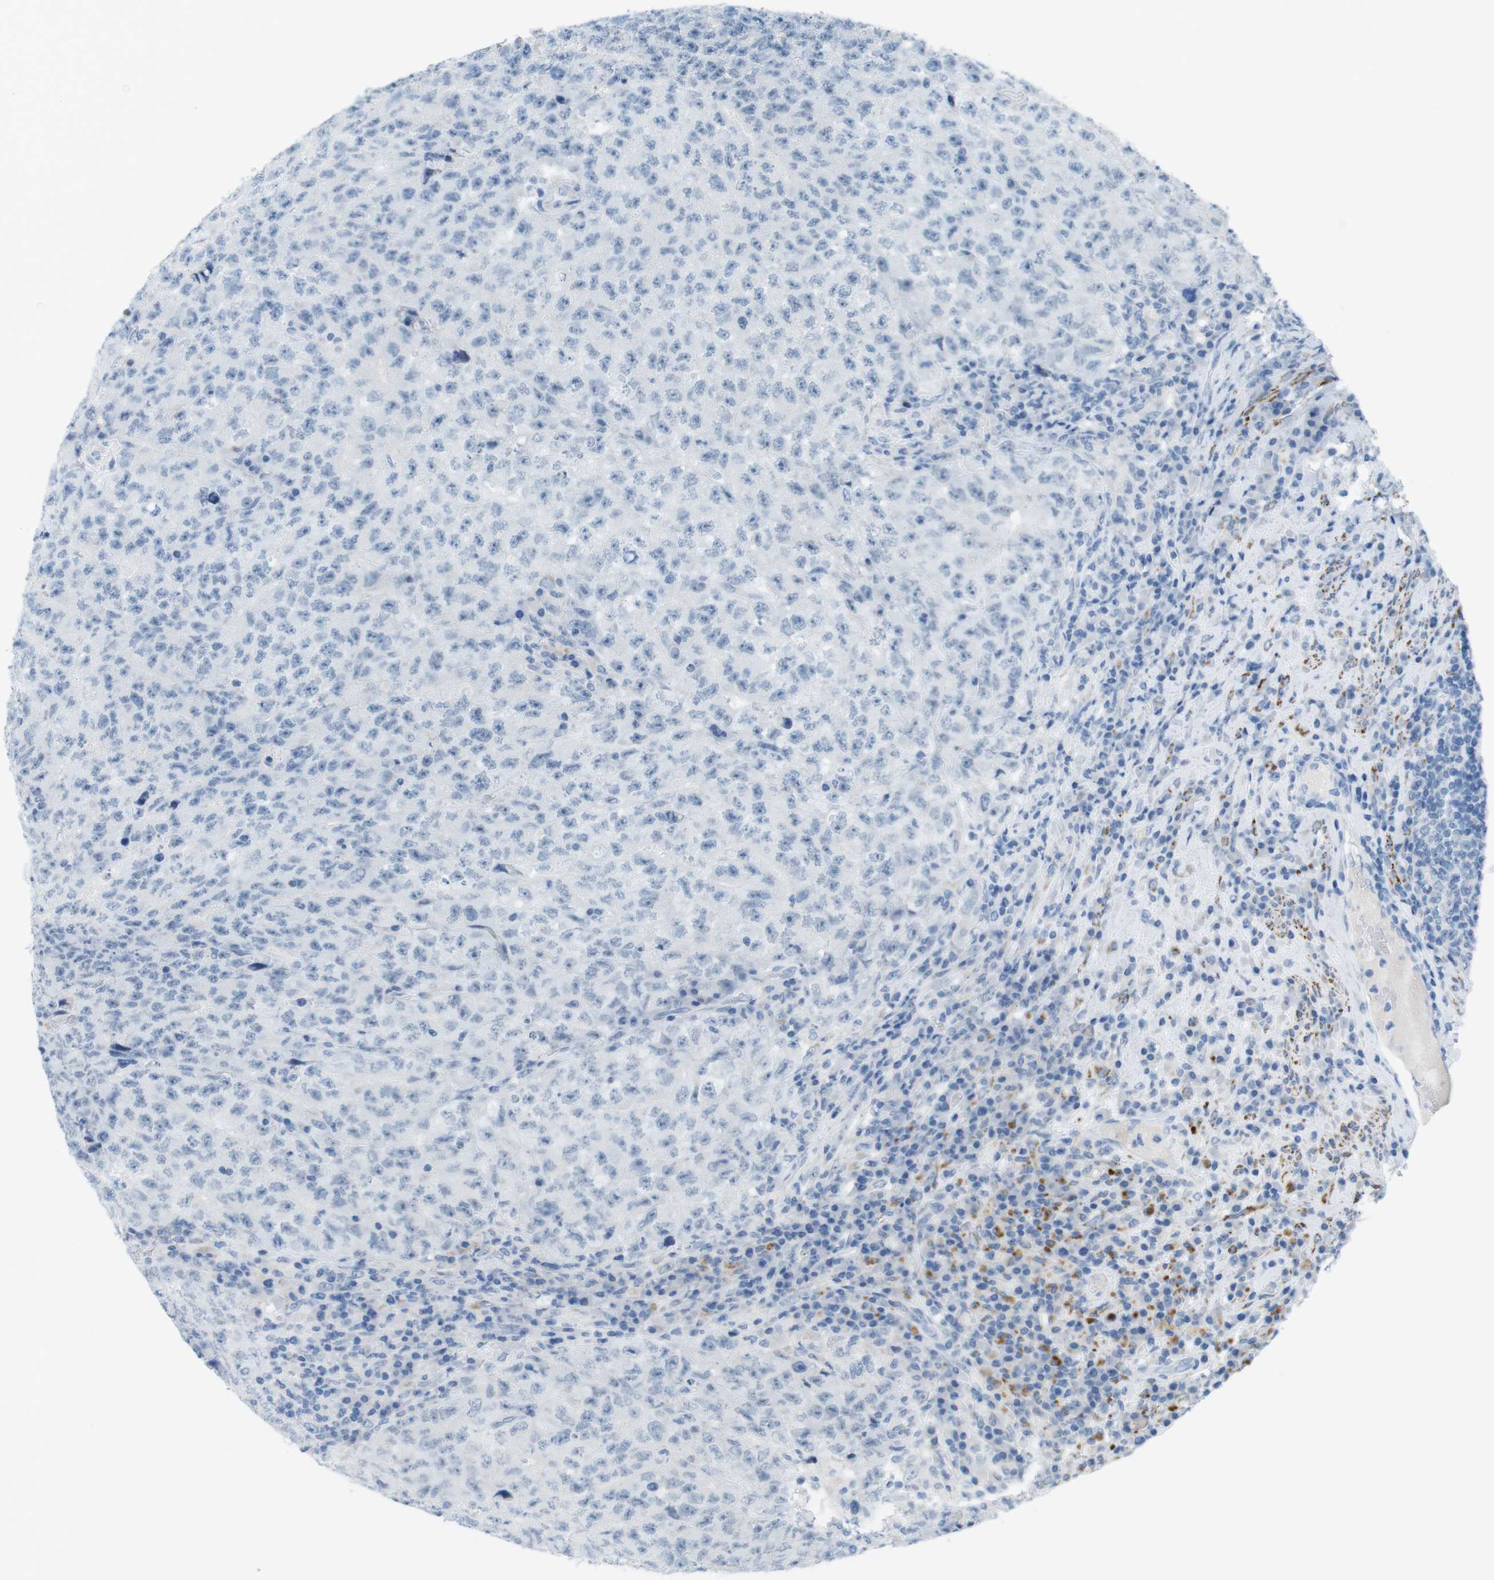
{"staining": {"intensity": "negative", "quantity": "none", "location": "none"}, "tissue": "testis cancer", "cell_type": "Tumor cells", "image_type": "cancer", "snomed": [{"axis": "morphology", "description": "Necrosis, NOS"}, {"axis": "morphology", "description": "Carcinoma, Embryonal, NOS"}, {"axis": "topography", "description": "Testis"}], "caption": "This is a image of IHC staining of testis cancer (embryonal carcinoma), which shows no staining in tumor cells.", "gene": "YIPF1", "patient": {"sex": "male", "age": 19}}